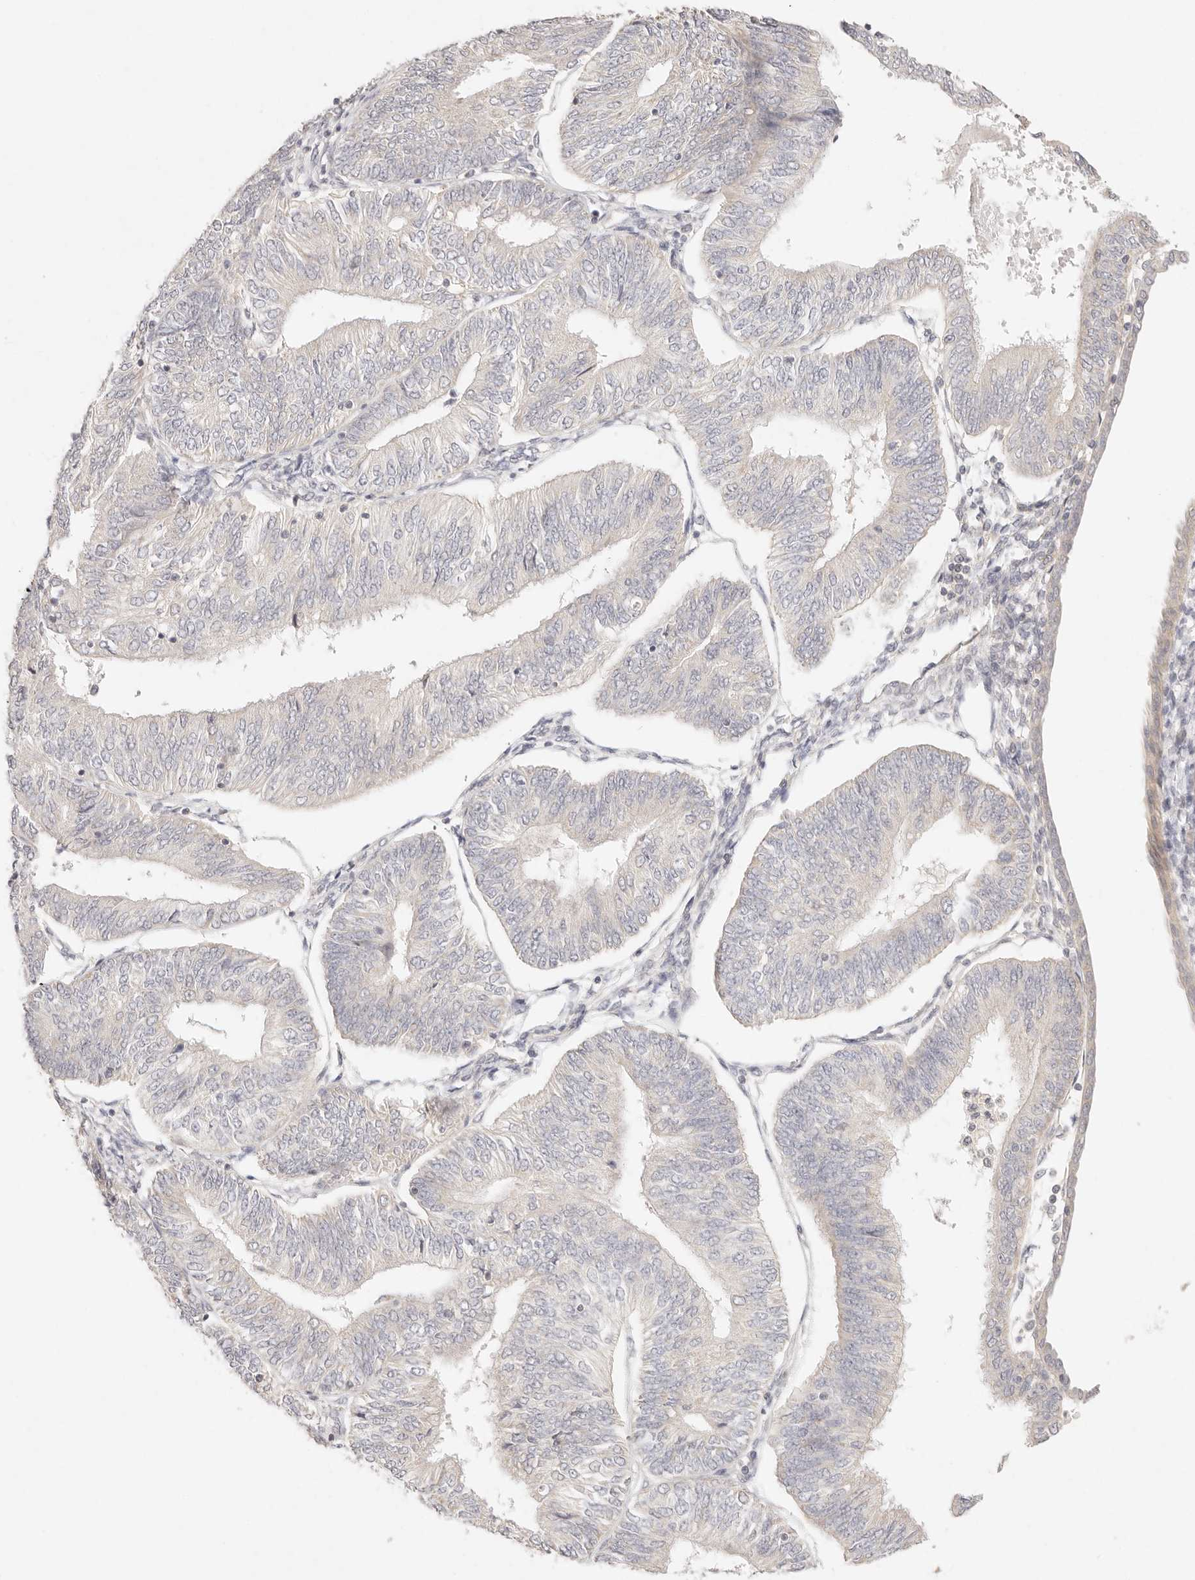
{"staining": {"intensity": "negative", "quantity": "none", "location": "none"}, "tissue": "endometrial cancer", "cell_type": "Tumor cells", "image_type": "cancer", "snomed": [{"axis": "morphology", "description": "Adenocarcinoma, NOS"}, {"axis": "topography", "description": "Endometrium"}], "caption": "Photomicrograph shows no protein expression in tumor cells of adenocarcinoma (endometrial) tissue.", "gene": "GPR156", "patient": {"sex": "female", "age": 58}}